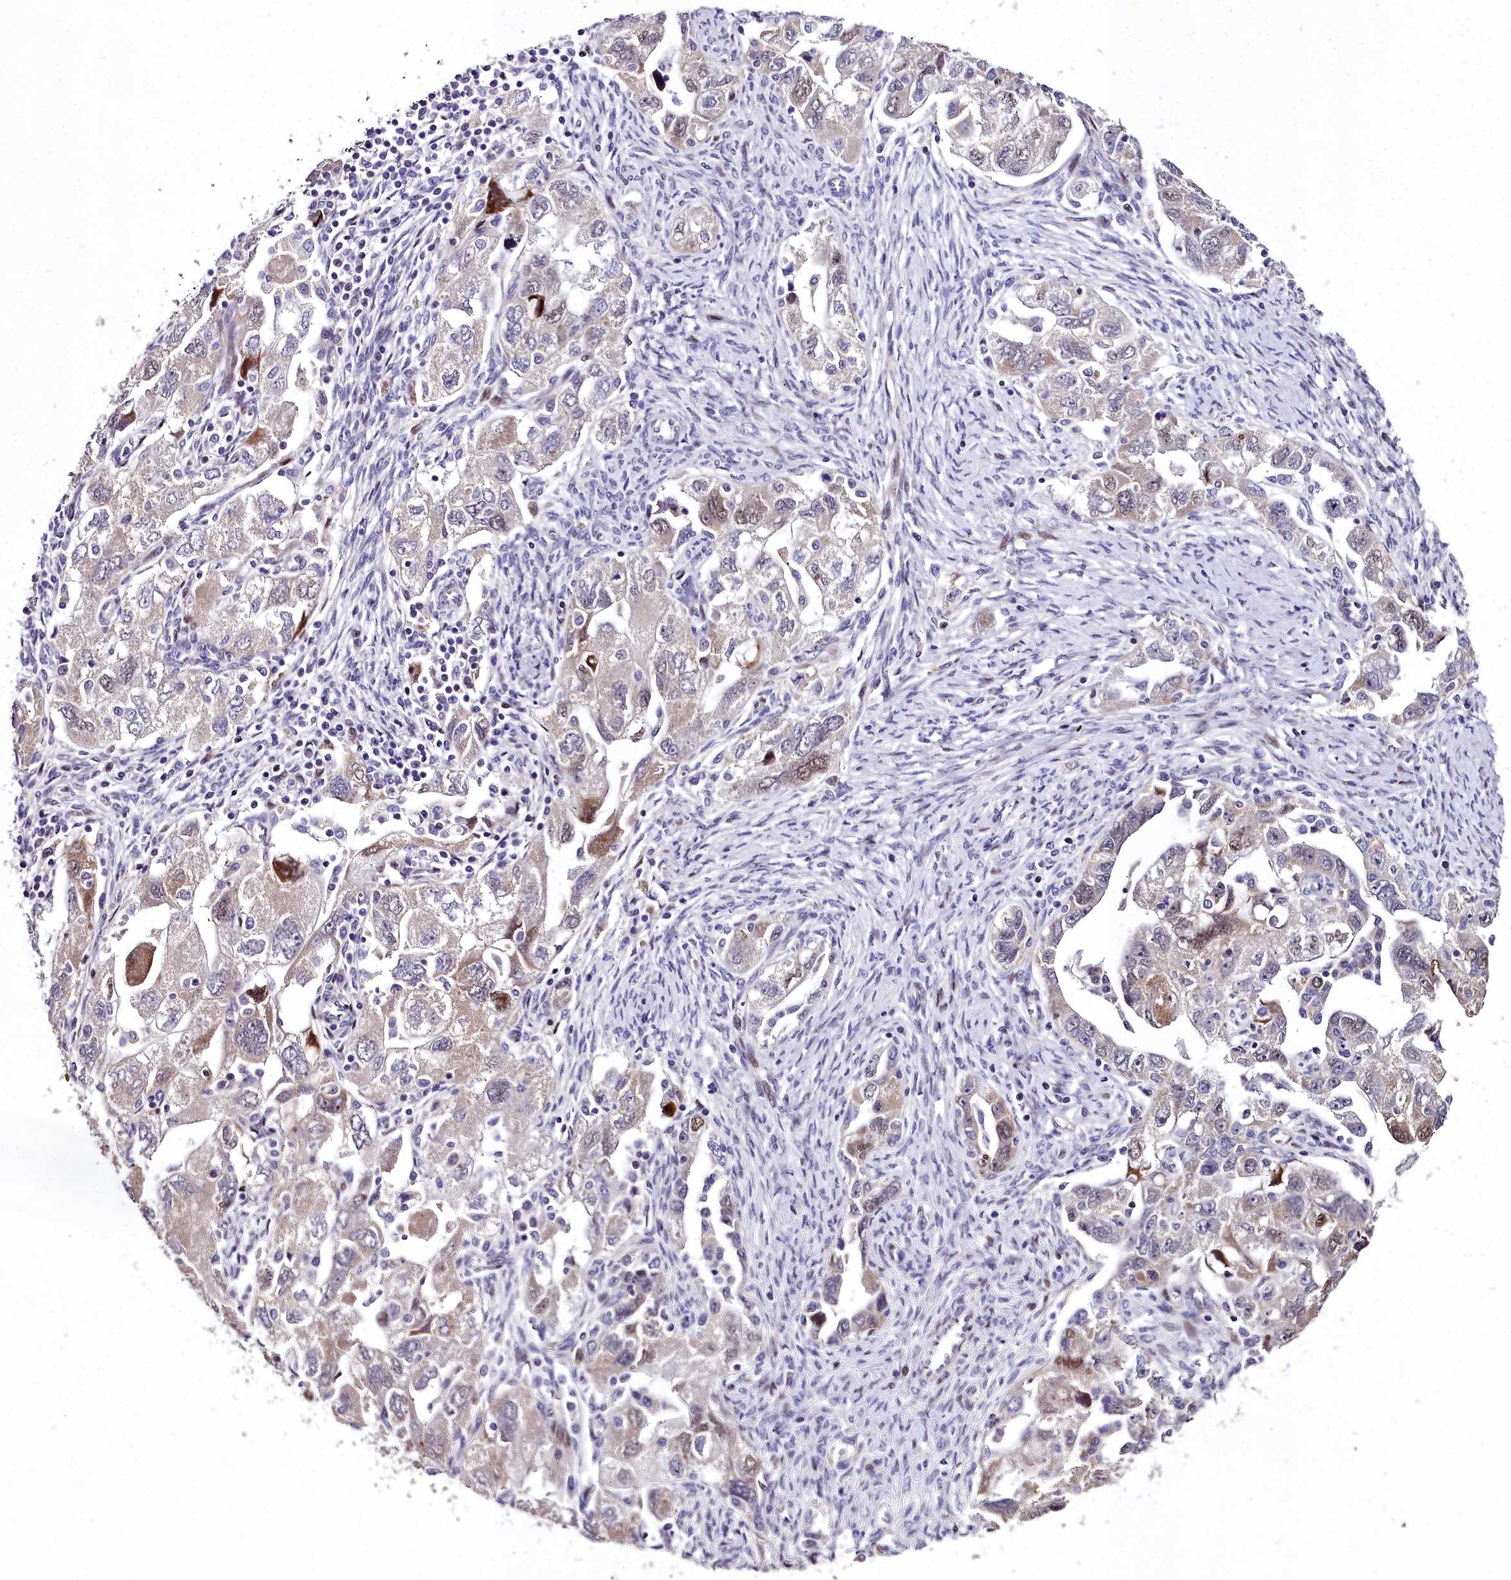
{"staining": {"intensity": "weak", "quantity": "<25%", "location": "nuclear"}, "tissue": "ovarian cancer", "cell_type": "Tumor cells", "image_type": "cancer", "snomed": [{"axis": "morphology", "description": "Carcinoma, NOS"}, {"axis": "morphology", "description": "Cystadenocarcinoma, serous, NOS"}, {"axis": "topography", "description": "Ovary"}], "caption": "There is no significant positivity in tumor cells of ovarian cancer (serous cystadenocarcinoma).", "gene": "AP1M1", "patient": {"sex": "female", "age": 69}}